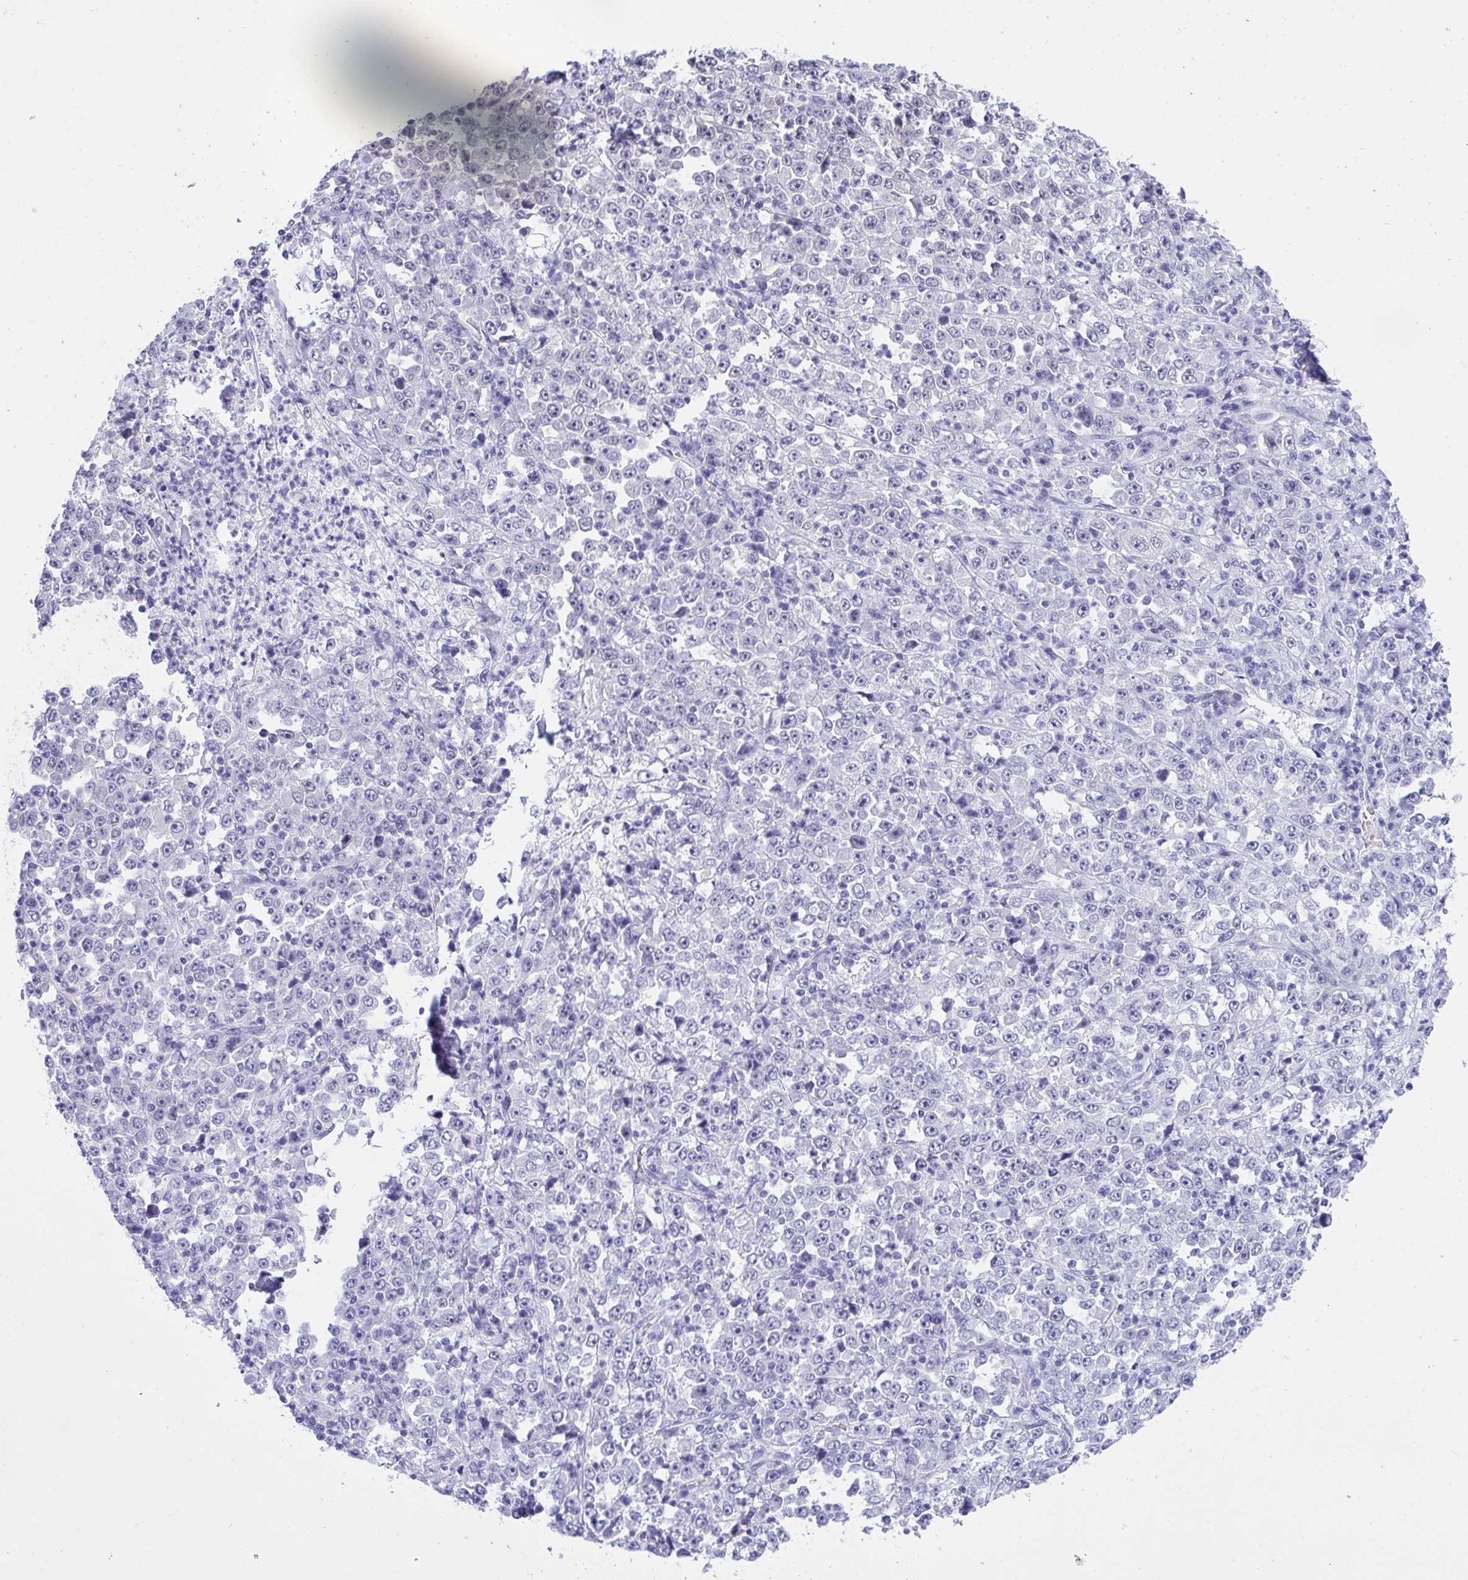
{"staining": {"intensity": "negative", "quantity": "none", "location": "none"}, "tissue": "stomach cancer", "cell_type": "Tumor cells", "image_type": "cancer", "snomed": [{"axis": "morphology", "description": "Normal tissue, NOS"}, {"axis": "morphology", "description": "Adenocarcinoma, NOS"}, {"axis": "topography", "description": "Stomach, upper"}, {"axis": "topography", "description": "Stomach"}], "caption": "DAB immunohistochemical staining of stomach adenocarcinoma shows no significant staining in tumor cells.", "gene": "THOP1", "patient": {"sex": "male", "age": 59}}